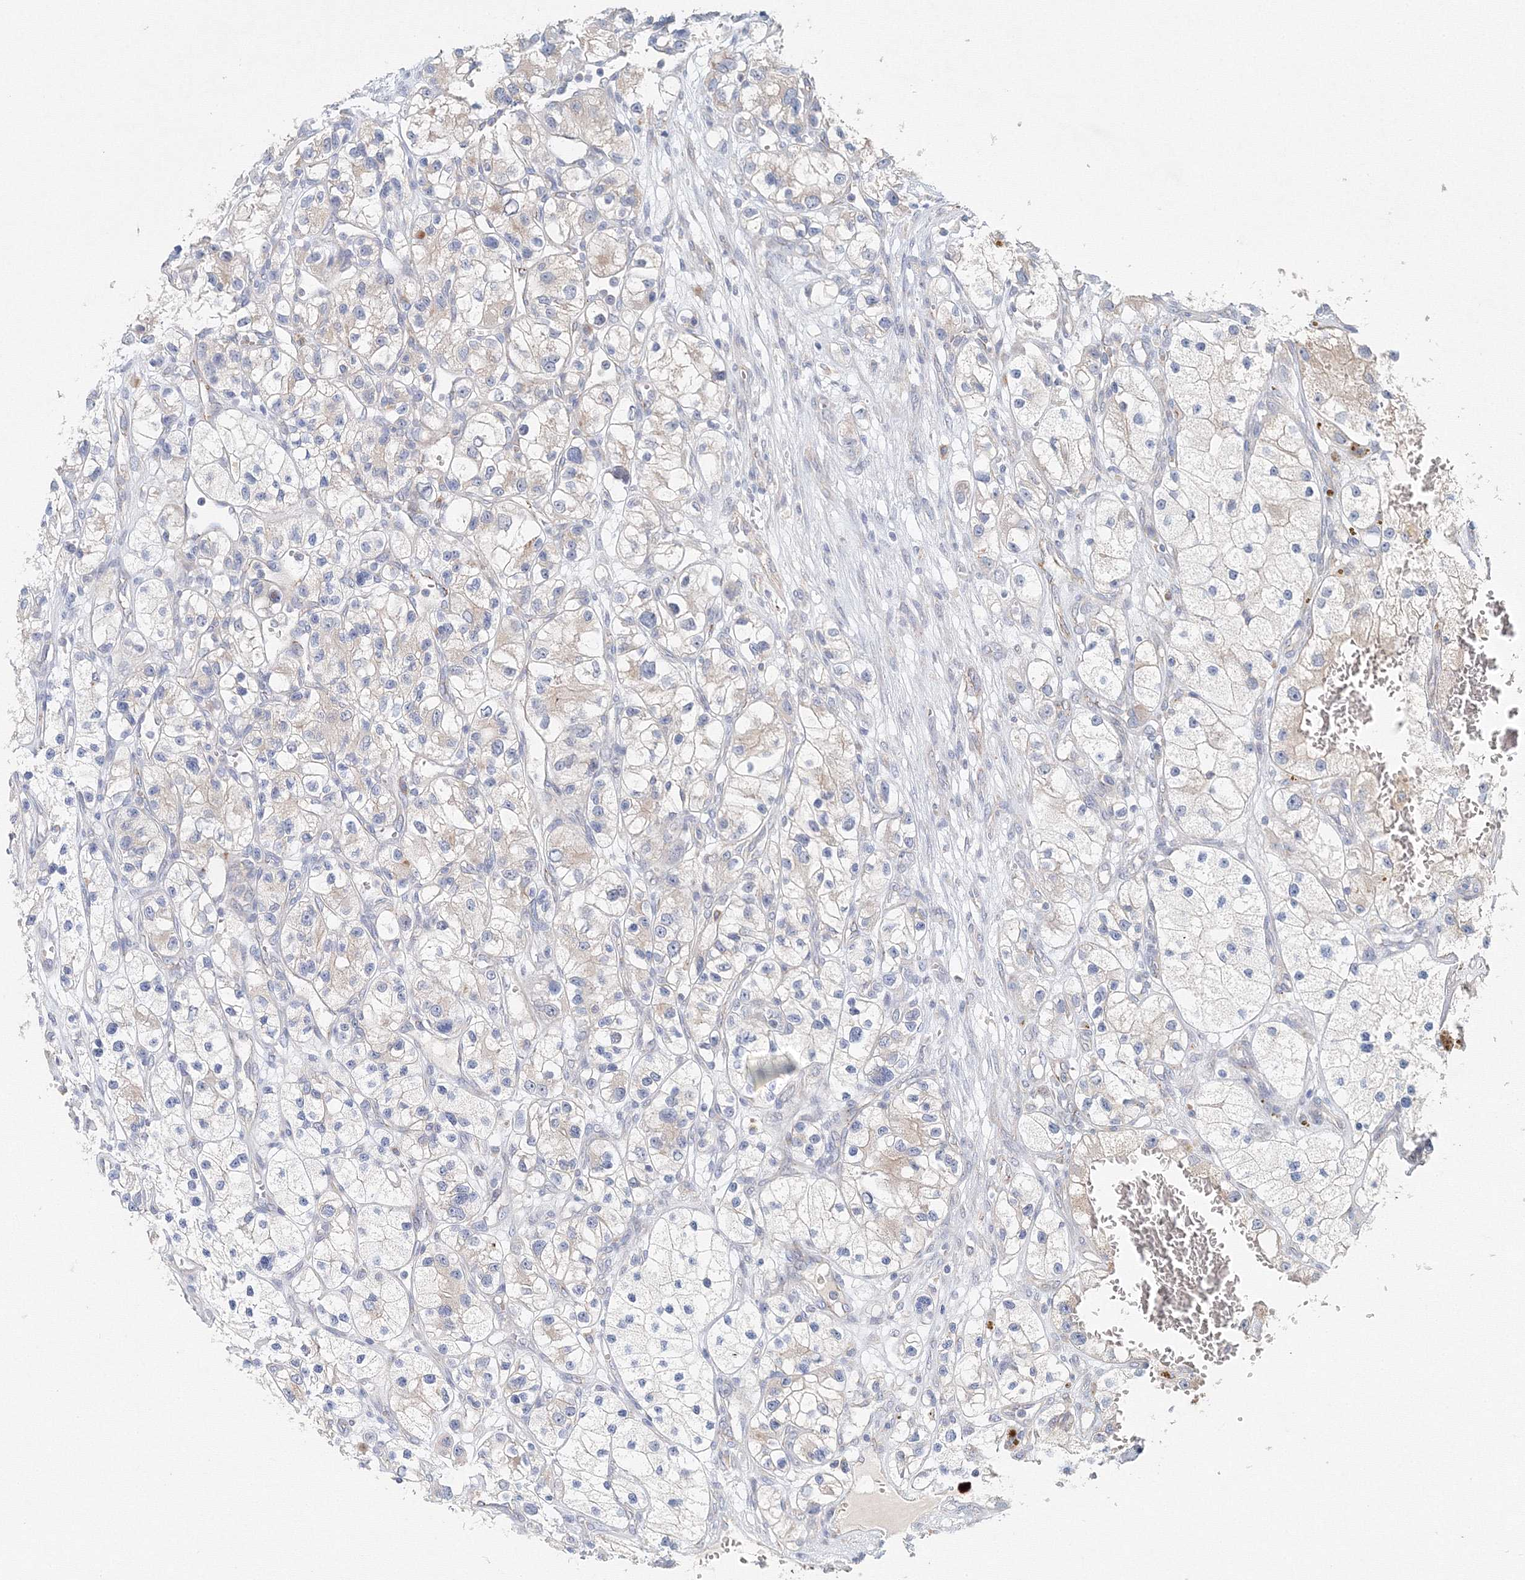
{"staining": {"intensity": "negative", "quantity": "none", "location": "none"}, "tissue": "renal cancer", "cell_type": "Tumor cells", "image_type": "cancer", "snomed": [{"axis": "morphology", "description": "Adenocarcinoma, NOS"}, {"axis": "topography", "description": "Kidney"}], "caption": "Immunohistochemical staining of human renal cancer (adenocarcinoma) demonstrates no significant staining in tumor cells. (Stains: DAB immunohistochemistry with hematoxylin counter stain, Microscopy: brightfield microscopy at high magnification).", "gene": "WDR49", "patient": {"sex": "female", "age": 57}}